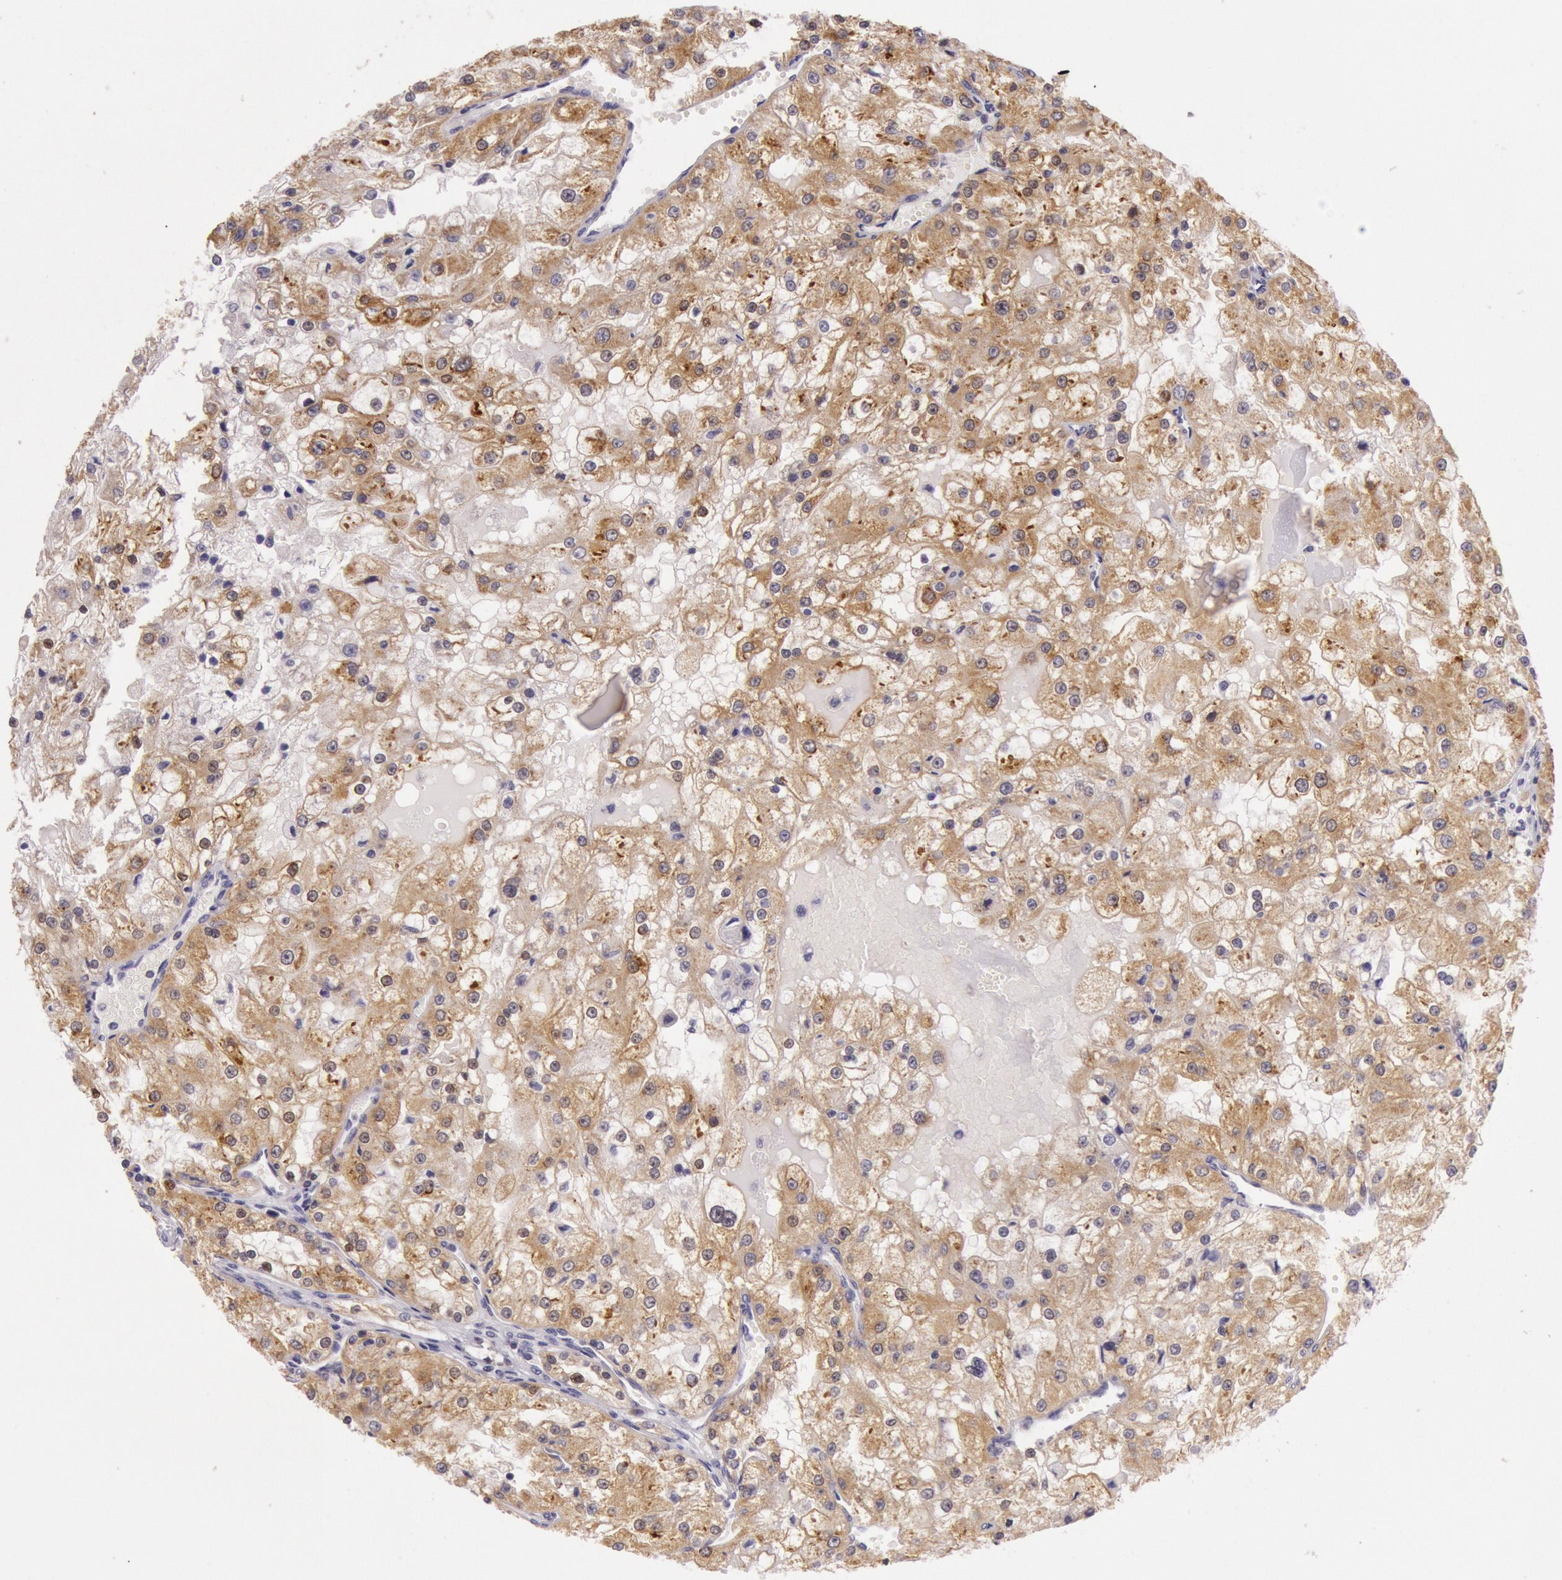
{"staining": {"intensity": "strong", "quantity": ">75%", "location": "cytoplasmic/membranous"}, "tissue": "renal cancer", "cell_type": "Tumor cells", "image_type": "cancer", "snomed": [{"axis": "morphology", "description": "Adenocarcinoma, NOS"}, {"axis": "topography", "description": "Kidney"}], "caption": "The micrograph reveals a brown stain indicating the presence of a protein in the cytoplasmic/membranous of tumor cells in renal cancer.", "gene": "CDK16", "patient": {"sex": "female", "age": 74}}